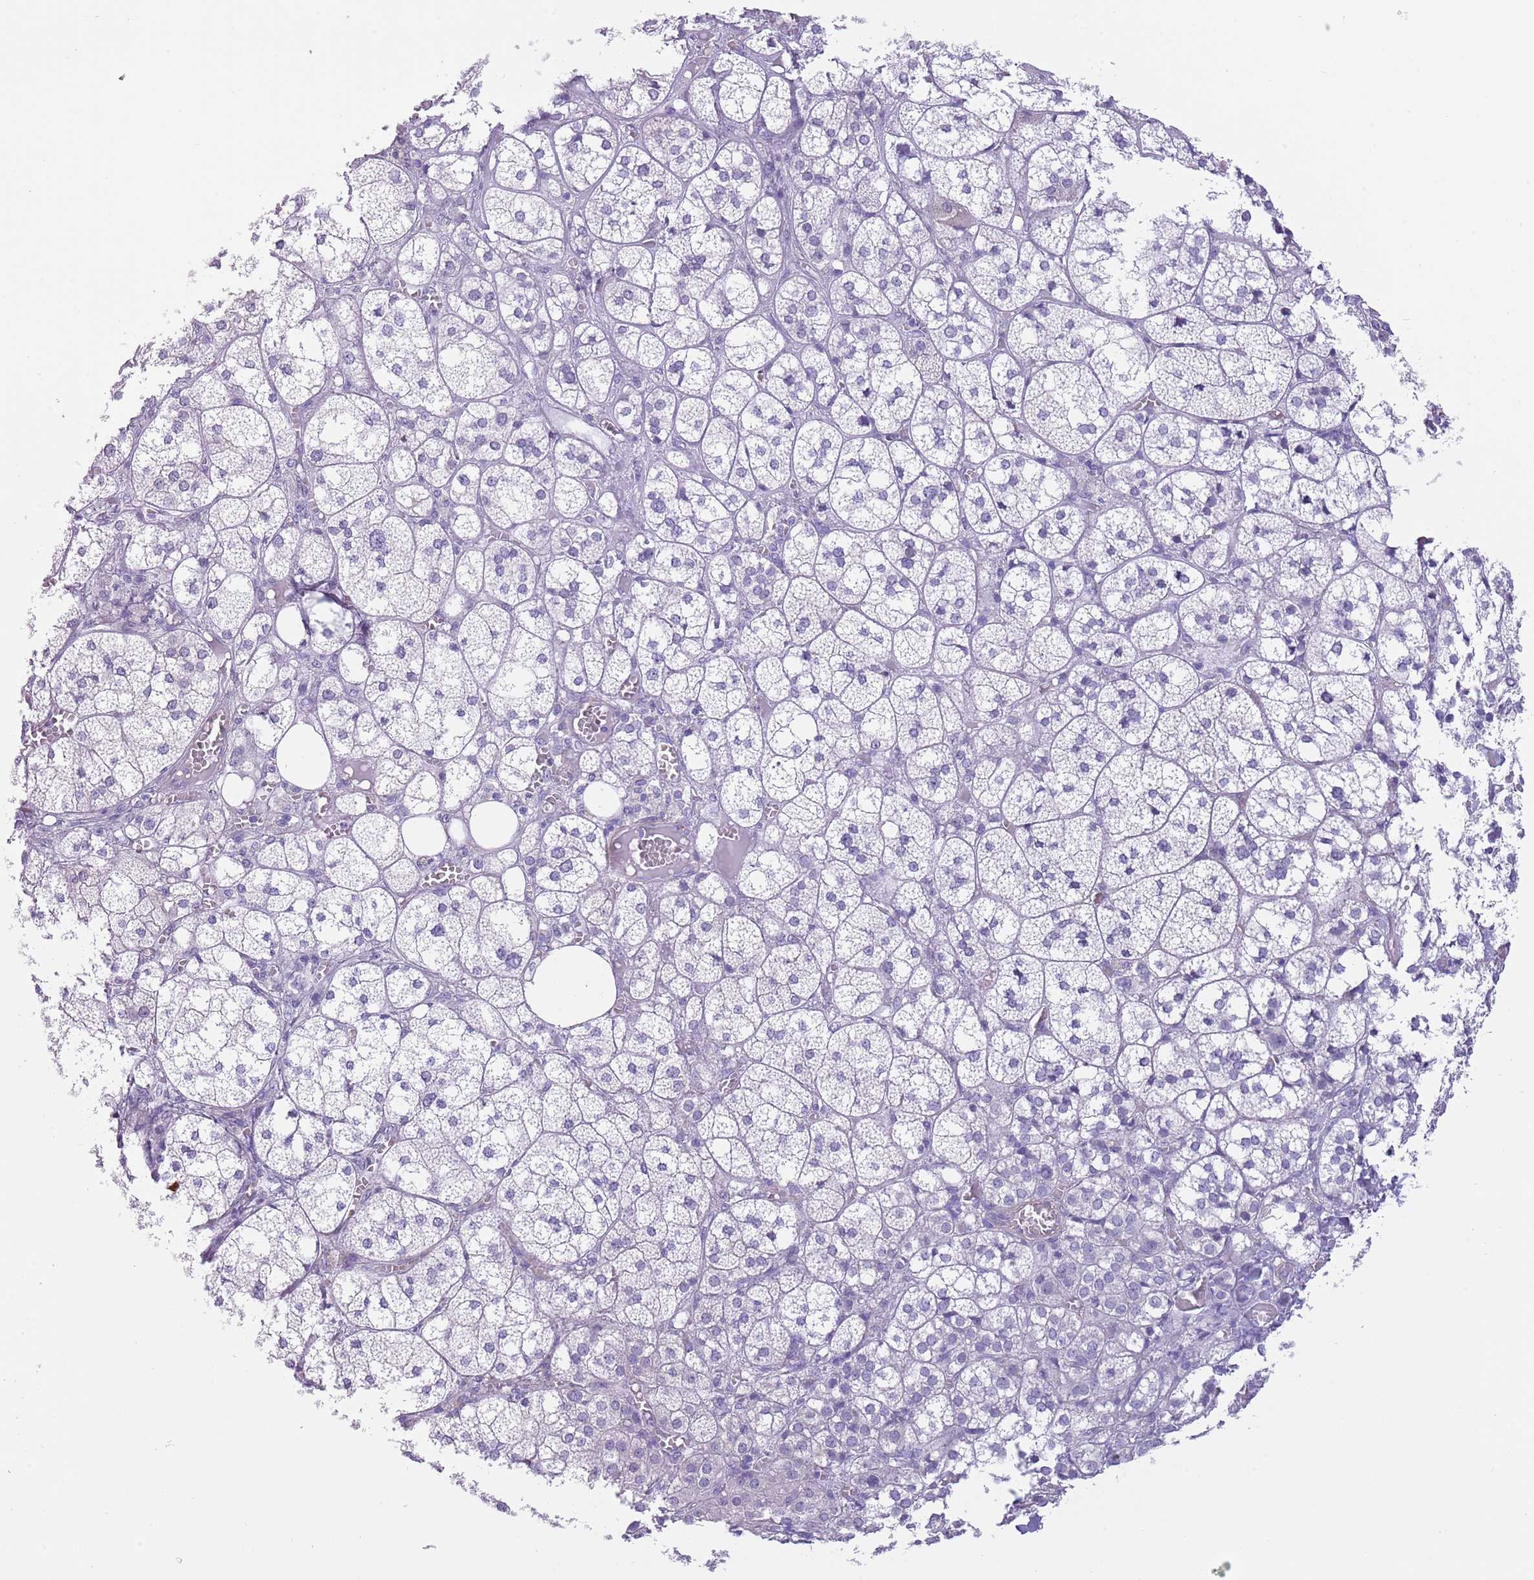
{"staining": {"intensity": "negative", "quantity": "none", "location": "none"}, "tissue": "adrenal gland", "cell_type": "Glandular cells", "image_type": "normal", "snomed": [{"axis": "morphology", "description": "Normal tissue, NOS"}, {"axis": "topography", "description": "Adrenal gland"}], "caption": "High power microscopy image of an immunohistochemistry (IHC) histopathology image of unremarkable adrenal gland, revealing no significant expression in glandular cells.", "gene": "TSGA13", "patient": {"sex": "female", "age": 61}}